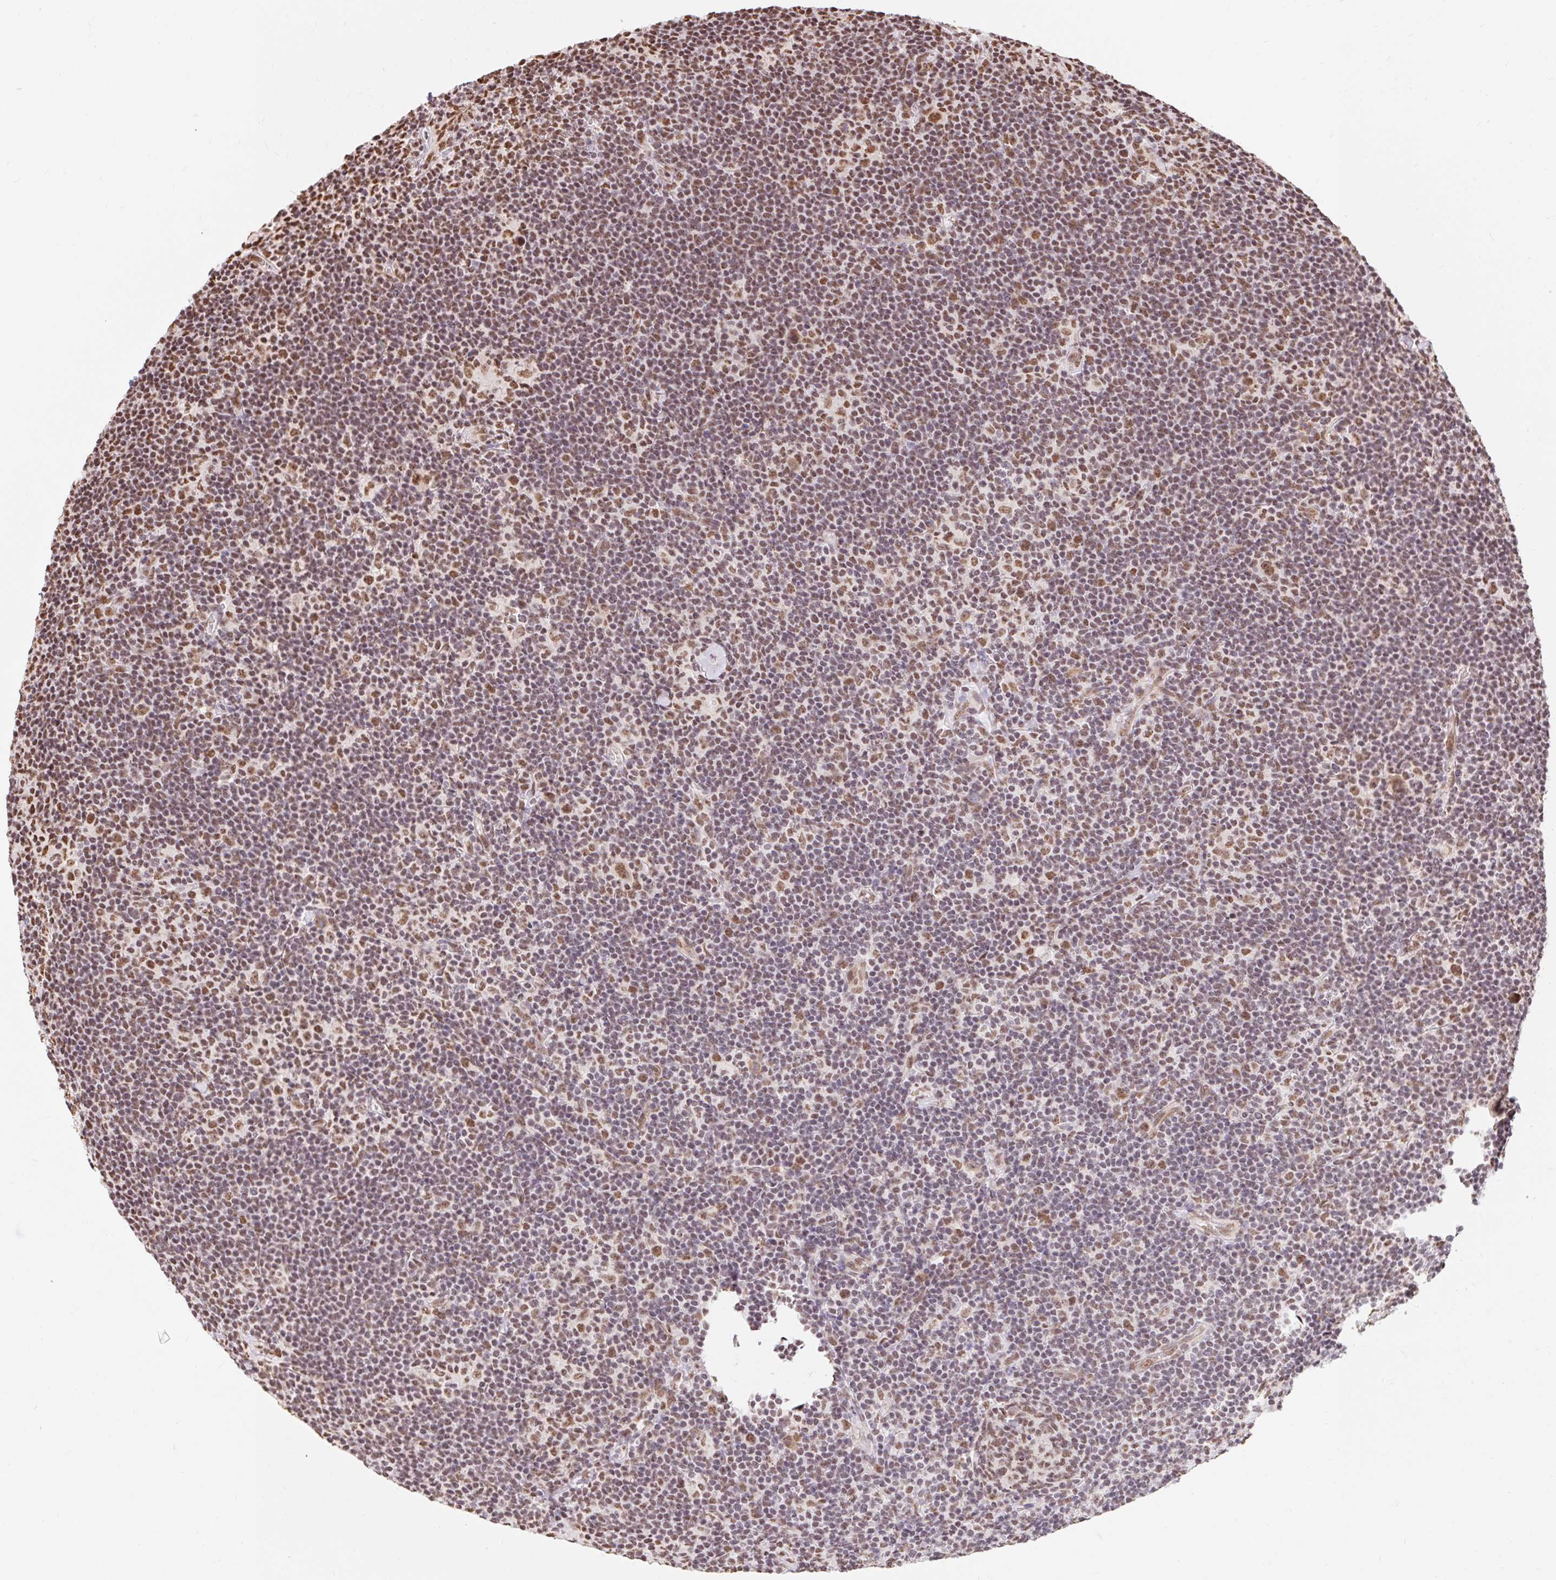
{"staining": {"intensity": "moderate", "quantity": ">75%", "location": "nuclear"}, "tissue": "lymphoma", "cell_type": "Tumor cells", "image_type": "cancer", "snomed": [{"axis": "morphology", "description": "Hodgkin's disease, NOS"}, {"axis": "topography", "description": "Lymph node"}], "caption": "The micrograph shows a brown stain indicating the presence of a protein in the nuclear of tumor cells in Hodgkin's disease.", "gene": "BICRA", "patient": {"sex": "female", "age": 57}}